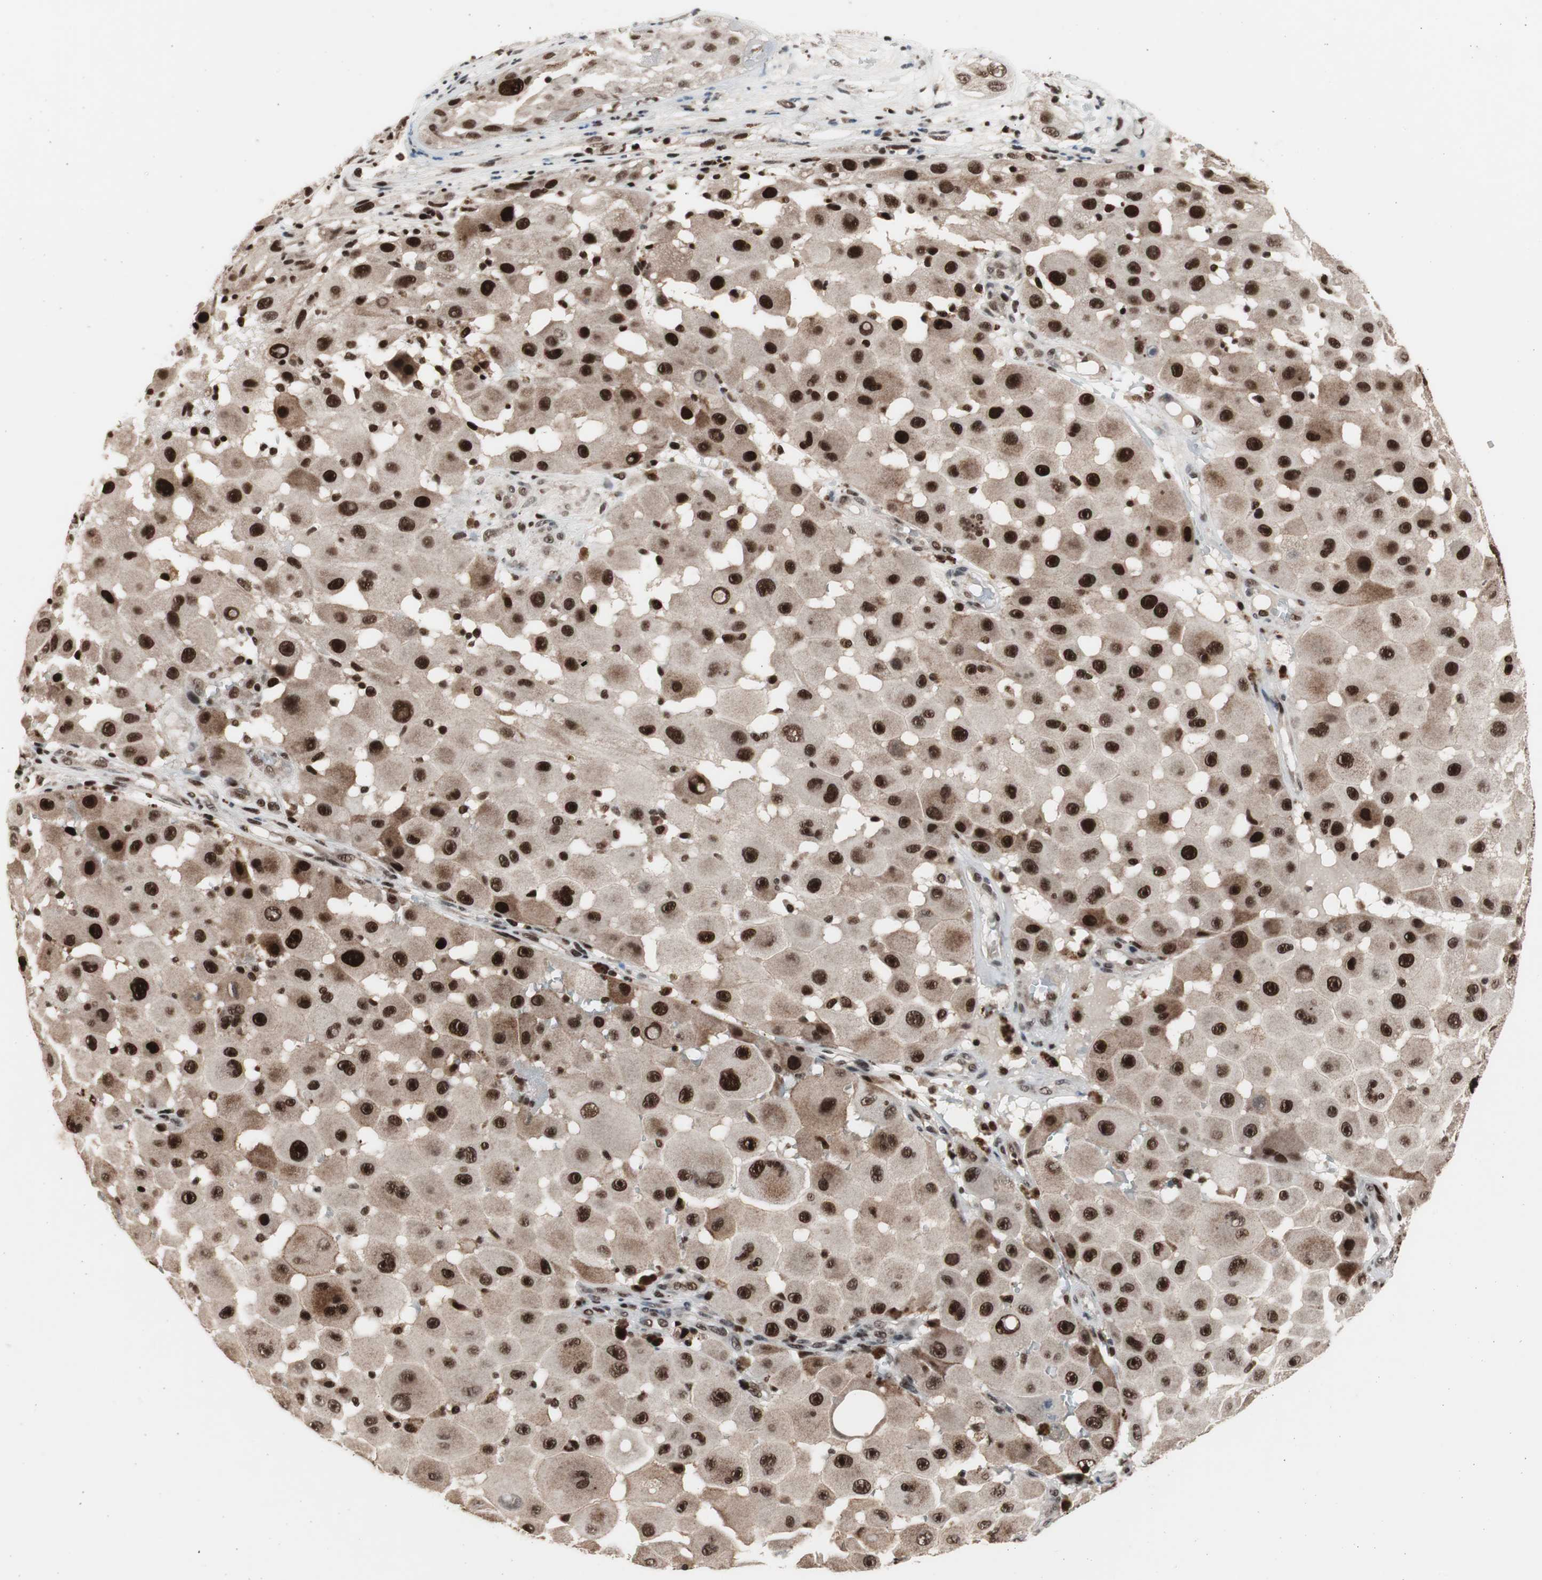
{"staining": {"intensity": "strong", "quantity": ">75%", "location": "cytoplasmic/membranous,nuclear"}, "tissue": "melanoma", "cell_type": "Tumor cells", "image_type": "cancer", "snomed": [{"axis": "morphology", "description": "Malignant melanoma, NOS"}, {"axis": "topography", "description": "Skin"}], "caption": "This micrograph demonstrates immunohistochemistry (IHC) staining of melanoma, with high strong cytoplasmic/membranous and nuclear staining in about >75% of tumor cells.", "gene": "RPA1", "patient": {"sex": "female", "age": 81}}